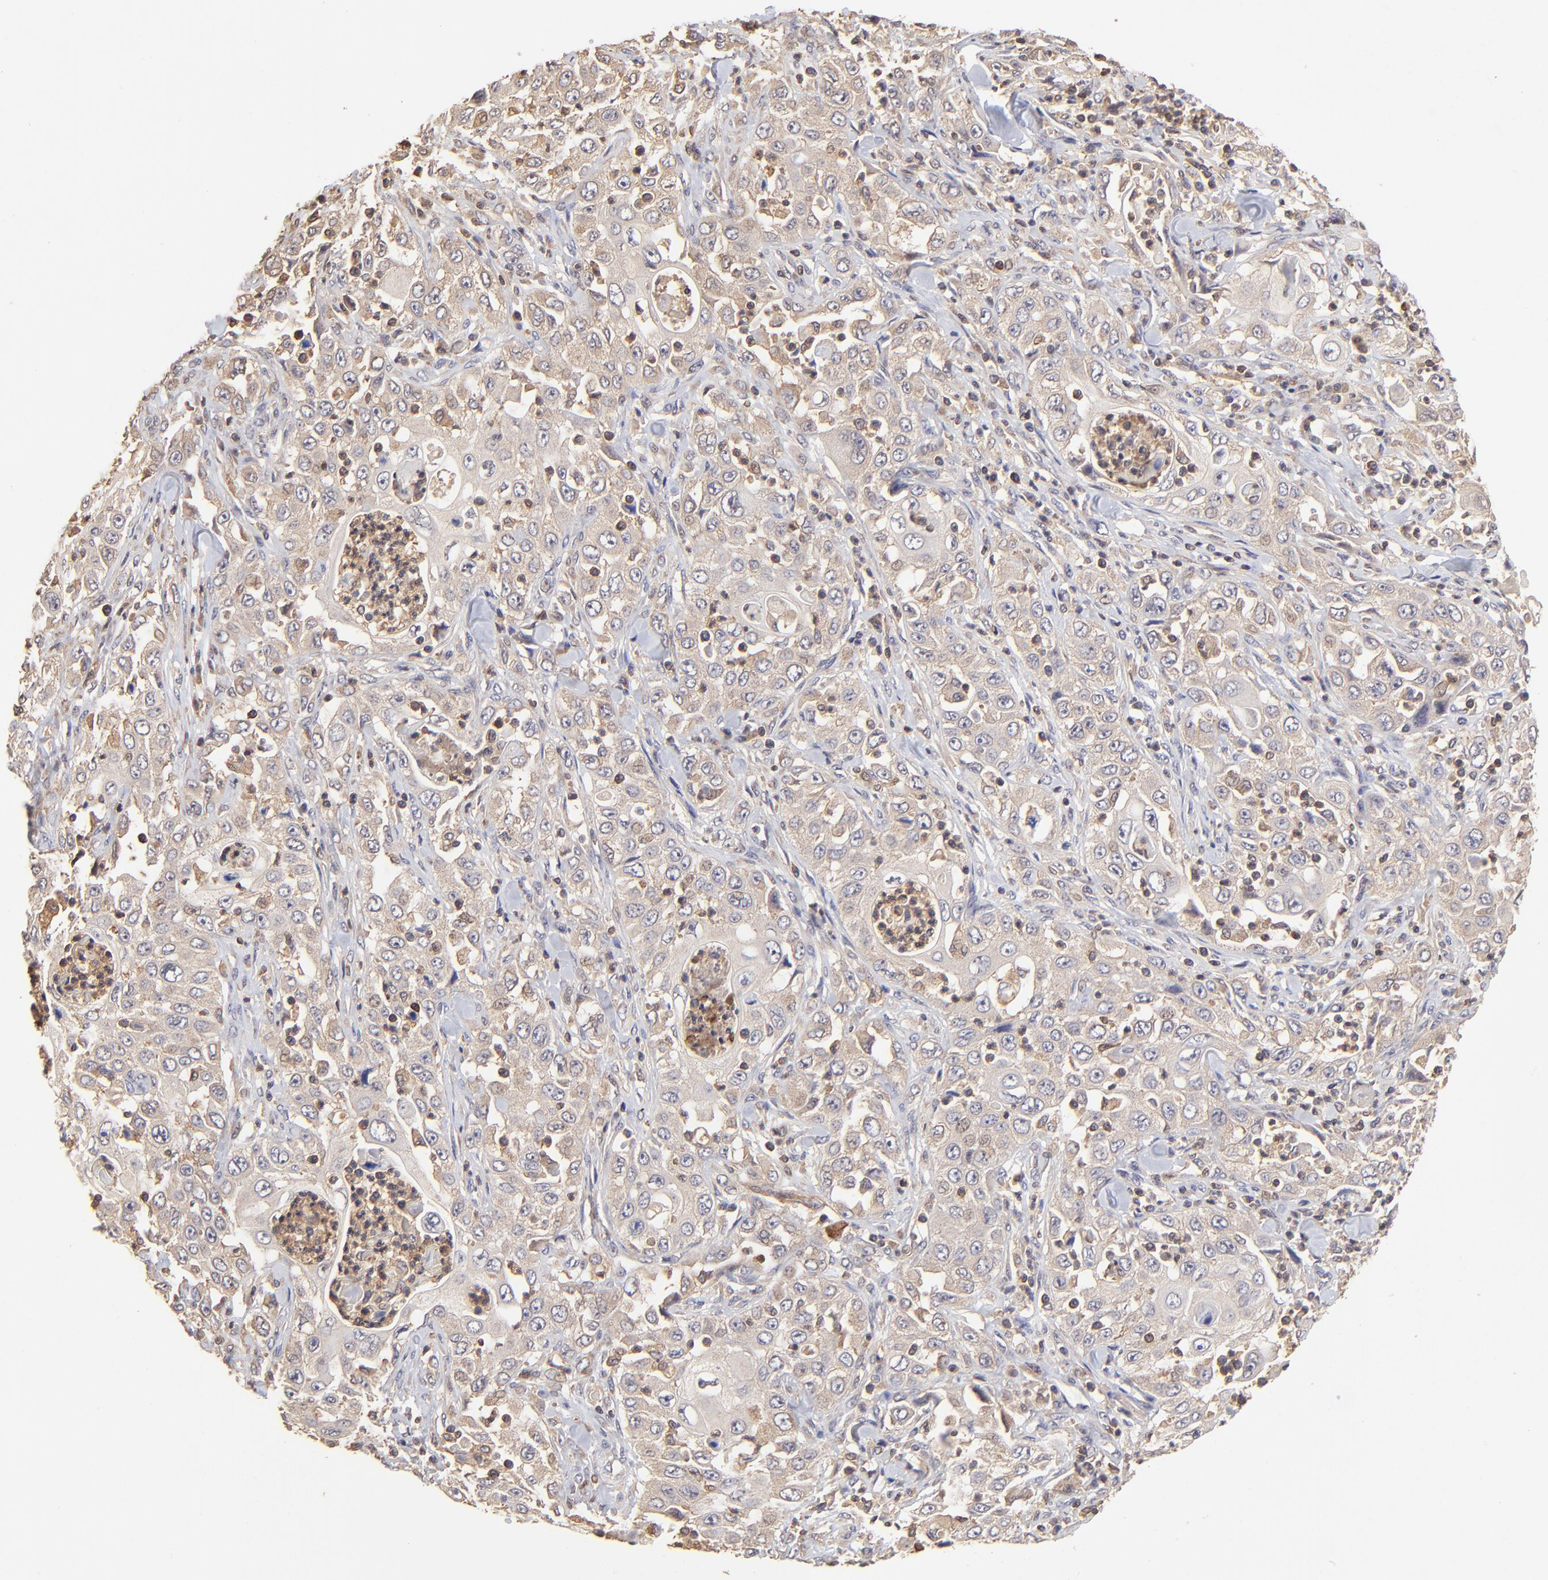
{"staining": {"intensity": "moderate", "quantity": ">75%", "location": "cytoplasmic/membranous"}, "tissue": "pancreatic cancer", "cell_type": "Tumor cells", "image_type": "cancer", "snomed": [{"axis": "morphology", "description": "Adenocarcinoma, NOS"}, {"axis": "topography", "description": "Pancreas"}], "caption": "Pancreatic adenocarcinoma stained with a protein marker shows moderate staining in tumor cells.", "gene": "STON2", "patient": {"sex": "male", "age": 70}}